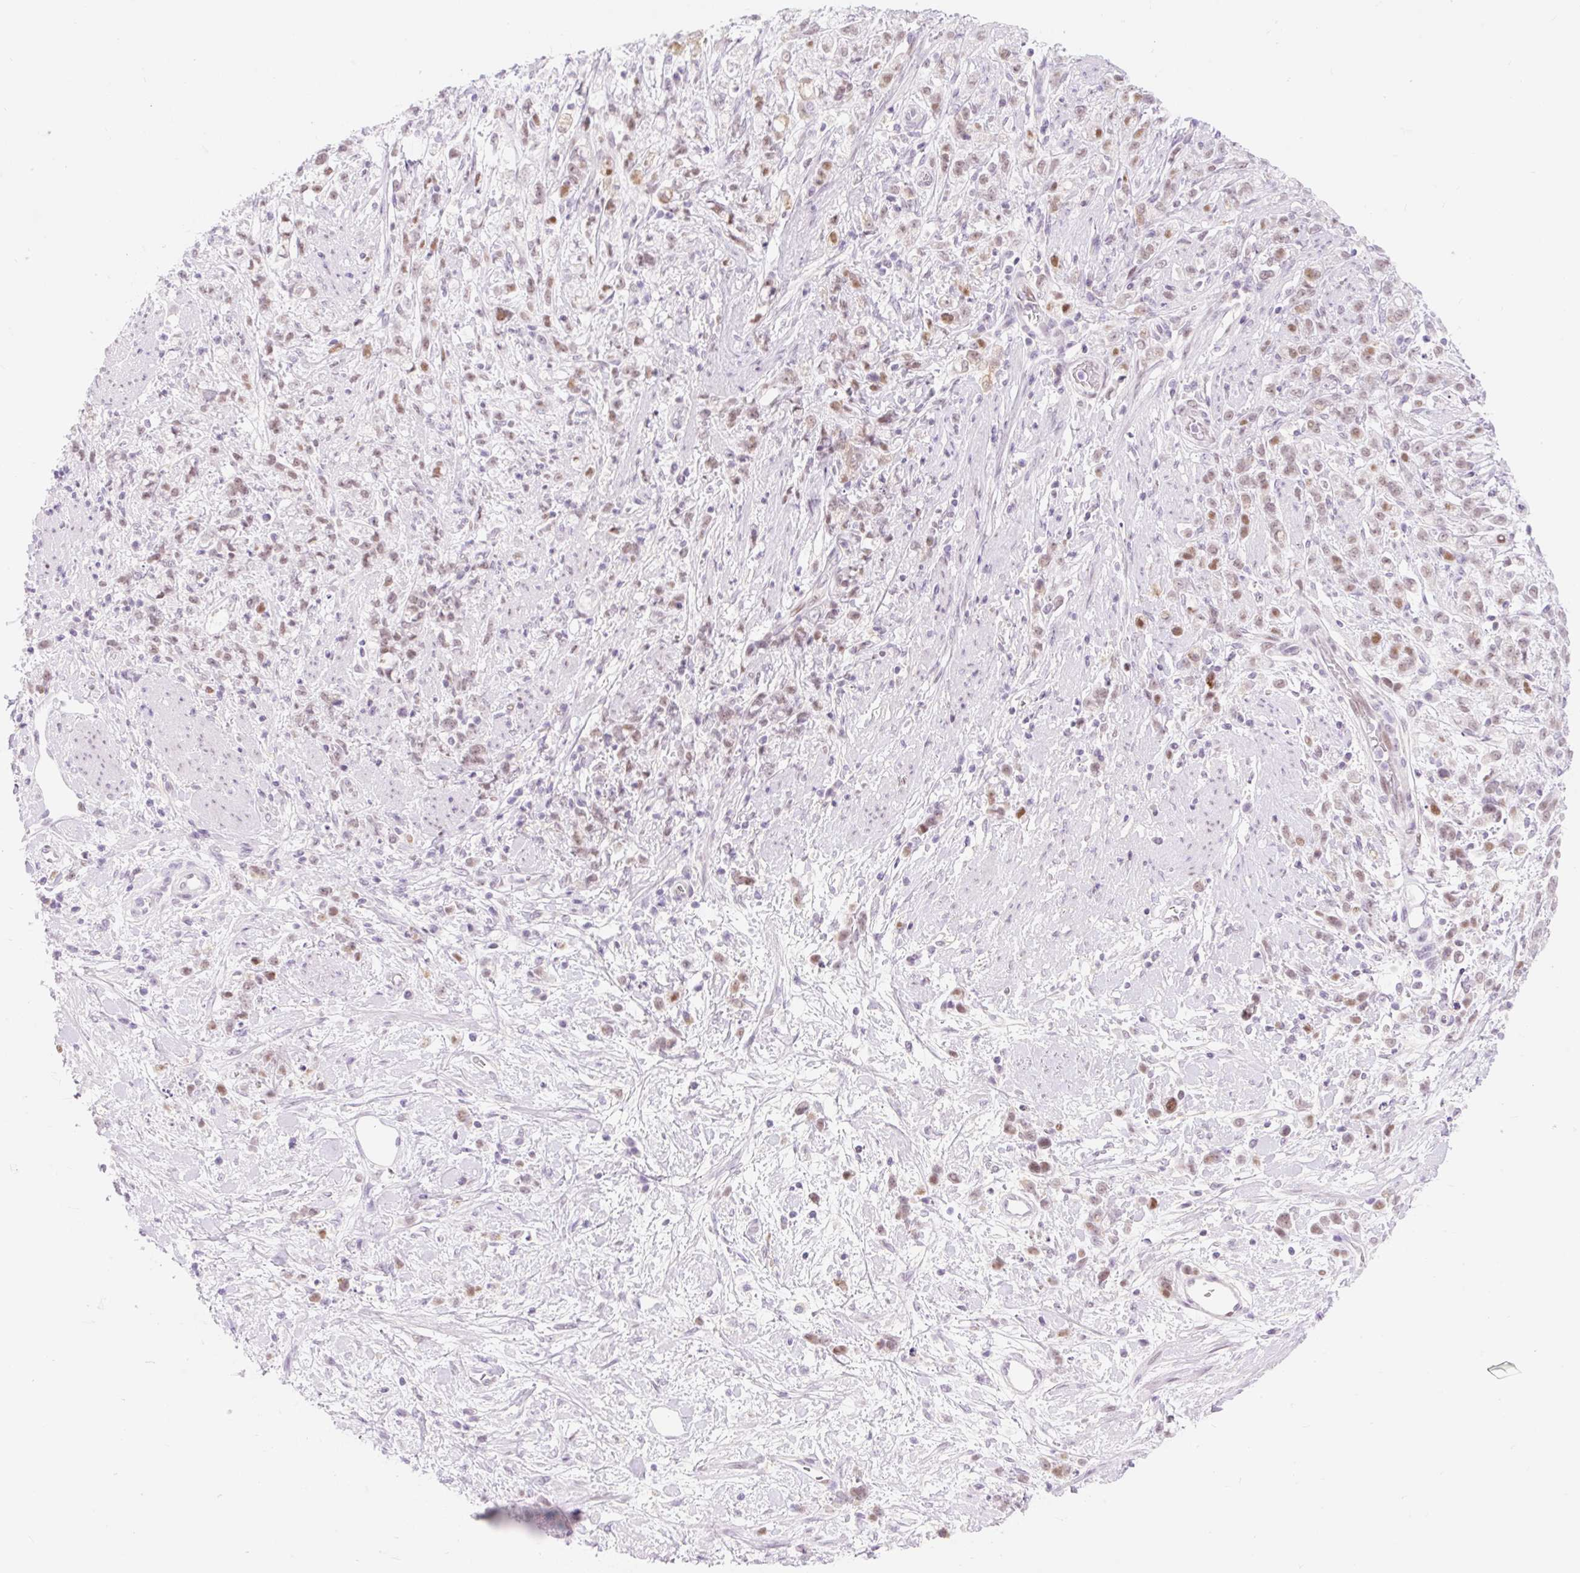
{"staining": {"intensity": "moderate", "quantity": "<25%", "location": "nuclear"}, "tissue": "stomach cancer", "cell_type": "Tumor cells", "image_type": "cancer", "snomed": [{"axis": "morphology", "description": "Adenocarcinoma, NOS"}, {"axis": "topography", "description": "Stomach"}], "caption": "Stomach cancer stained with IHC exhibits moderate nuclear expression in approximately <25% of tumor cells.", "gene": "H2BW1", "patient": {"sex": "female", "age": 60}}